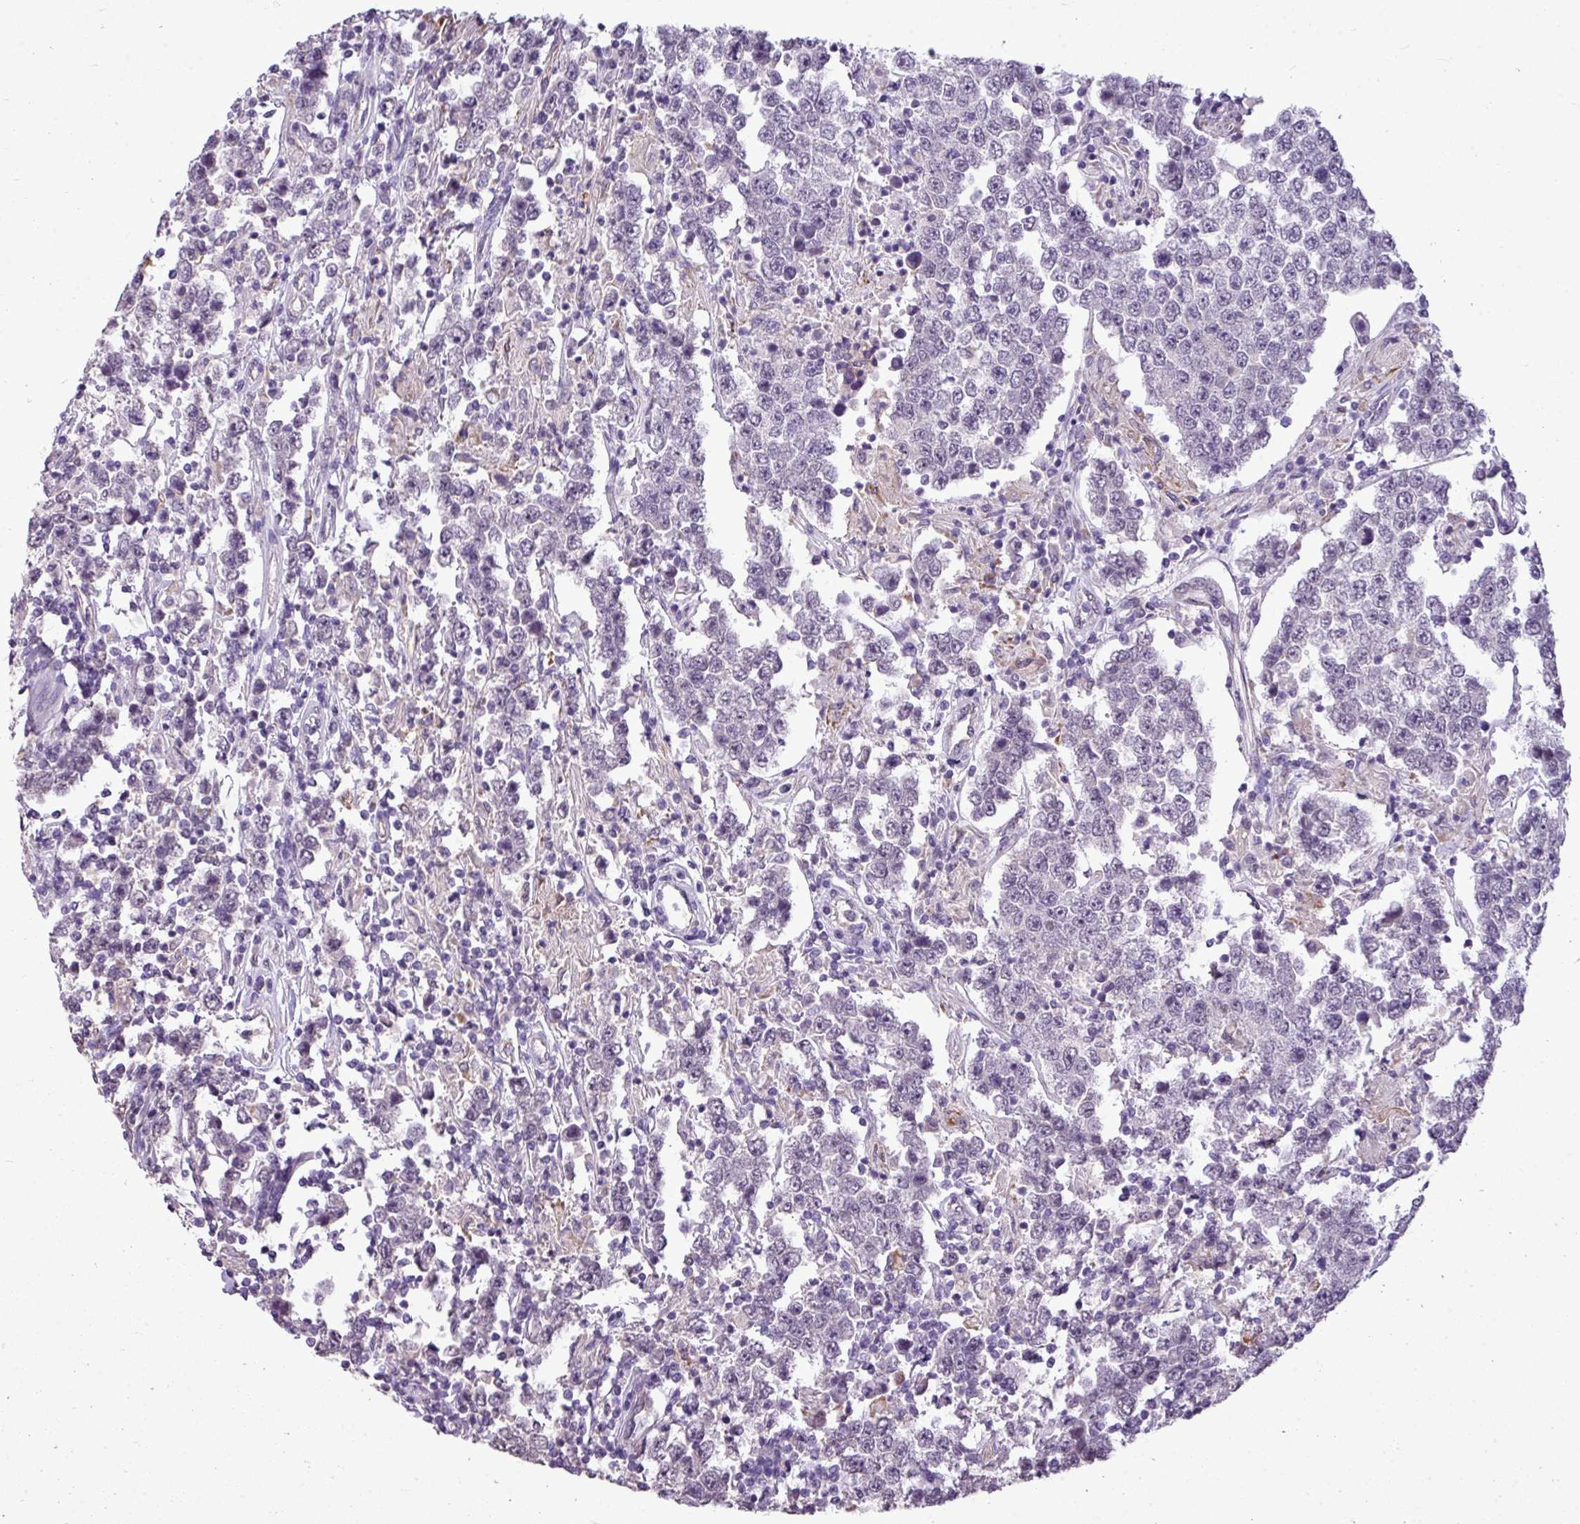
{"staining": {"intensity": "negative", "quantity": "none", "location": "none"}, "tissue": "testis cancer", "cell_type": "Tumor cells", "image_type": "cancer", "snomed": [{"axis": "morphology", "description": "Normal tissue, NOS"}, {"axis": "morphology", "description": "Urothelial carcinoma, High grade"}, {"axis": "morphology", "description": "Seminoma, NOS"}, {"axis": "morphology", "description": "Carcinoma, Embryonal, NOS"}, {"axis": "topography", "description": "Urinary bladder"}, {"axis": "topography", "description": "Testis"}], "caption": "DAB (3,3'-diaminobenzidine) immunohistochemical staining of human testis cancer (seminoma) displays no significant staining in tumor cells. (Stains: DAB IHC with hematoxylin counter stain, Microscopy: brightfield microscopy at high magnification).", "gene": "ALDH2", "patient": {"sex": "male", "age": 41}}